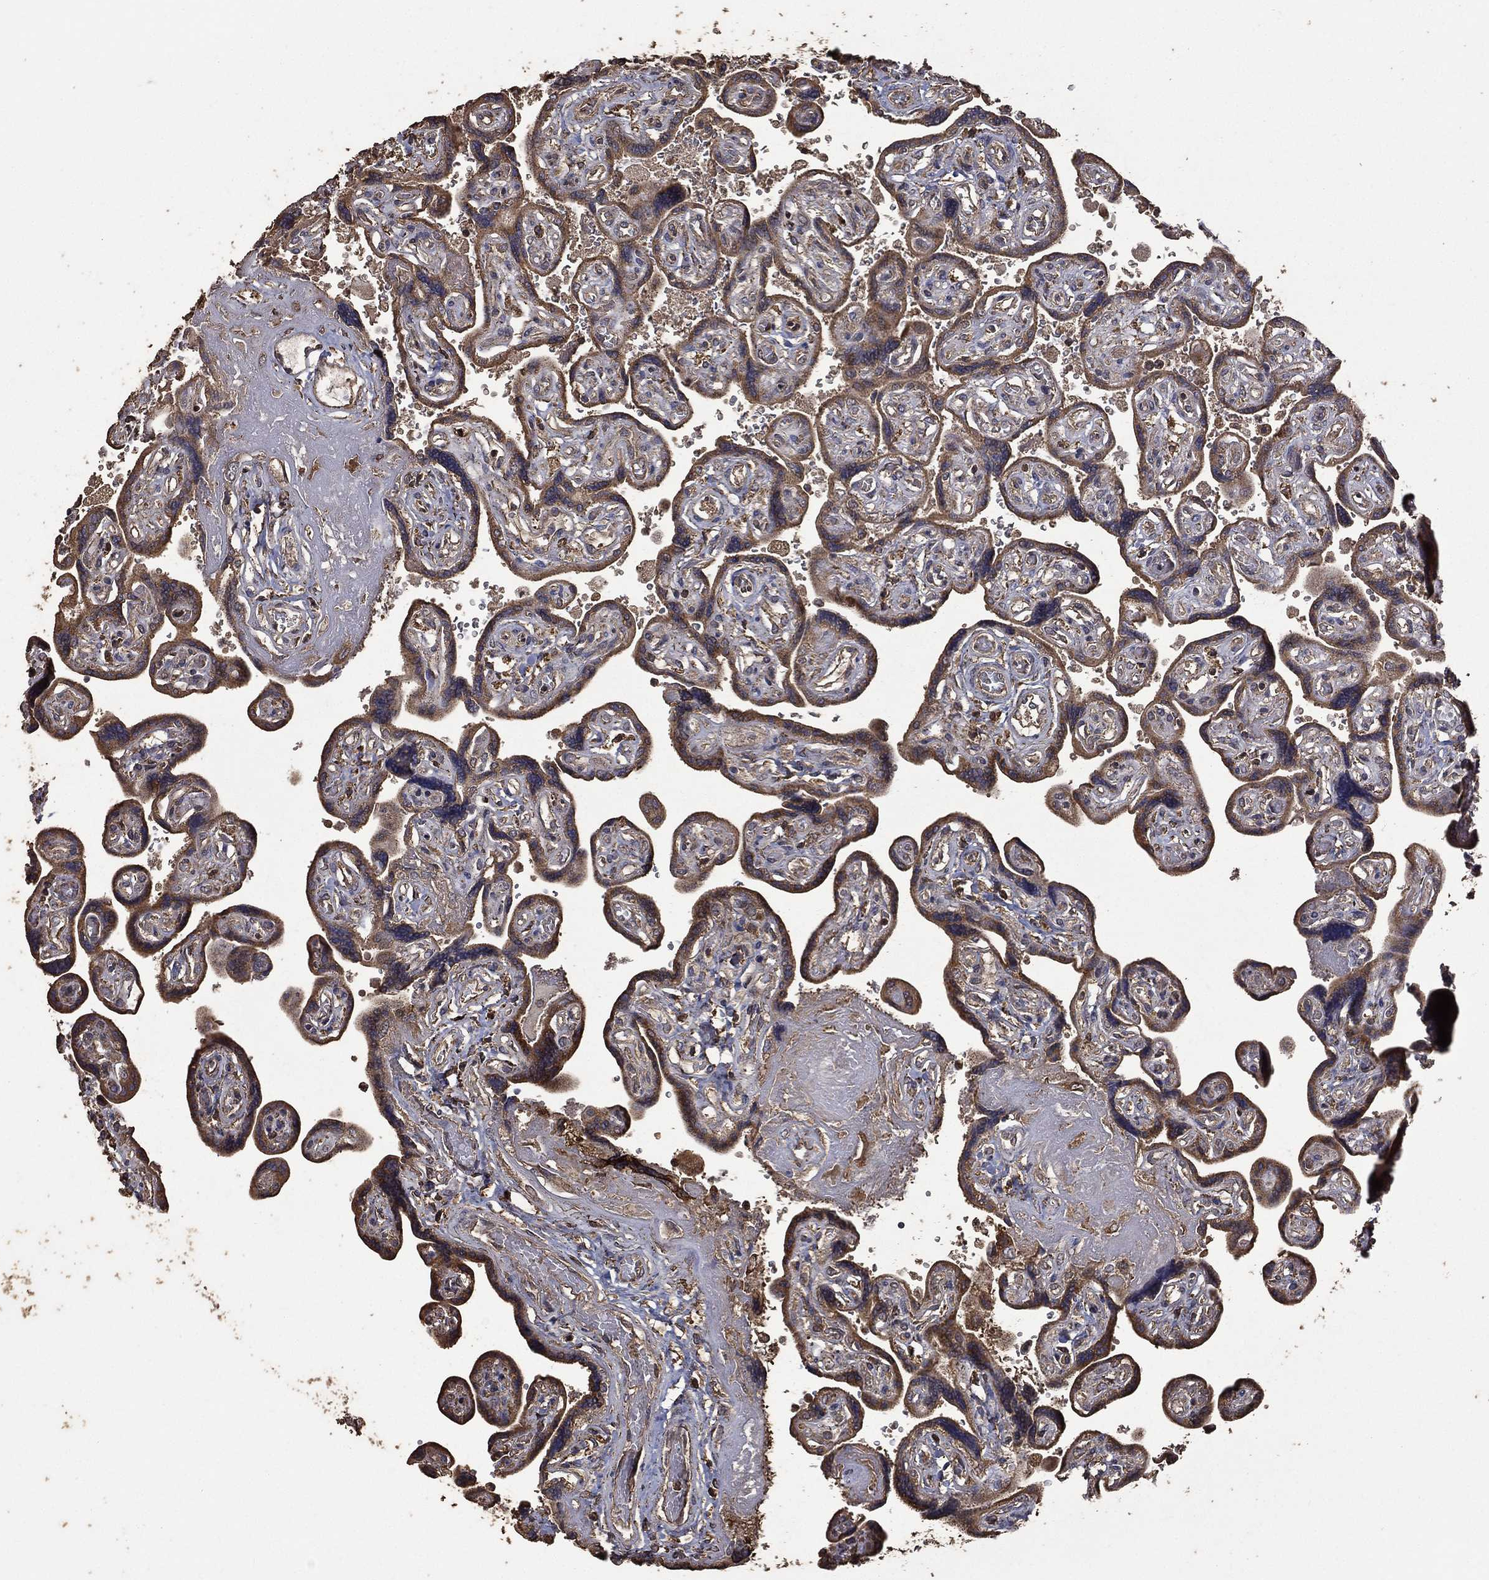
{"staining": {"intensity": "moderate", "quantity": ">75%", "location": "cytoplasmic/membranous"}, "tissue": "placenta", "cell_type": "Decidual cells", "image_type": "normal", "snomed": [{"axis": "morphology", "description": "Normal tissue, NOS"}, {"axis": "topography", "description": "Placenta"}], "caption": "A brown stain shows moderate cytoplasmic/membranous staining of a protein in decidual cells of unremarkable human placenta. (Stains: DAB (3,3'-diaminobenzidine) in brown, nuclei in blue, Microscopy: brightfield microscopy at high magnification).", "gene": "METTL27", "patient": {"sex": "female", "age": 32}}